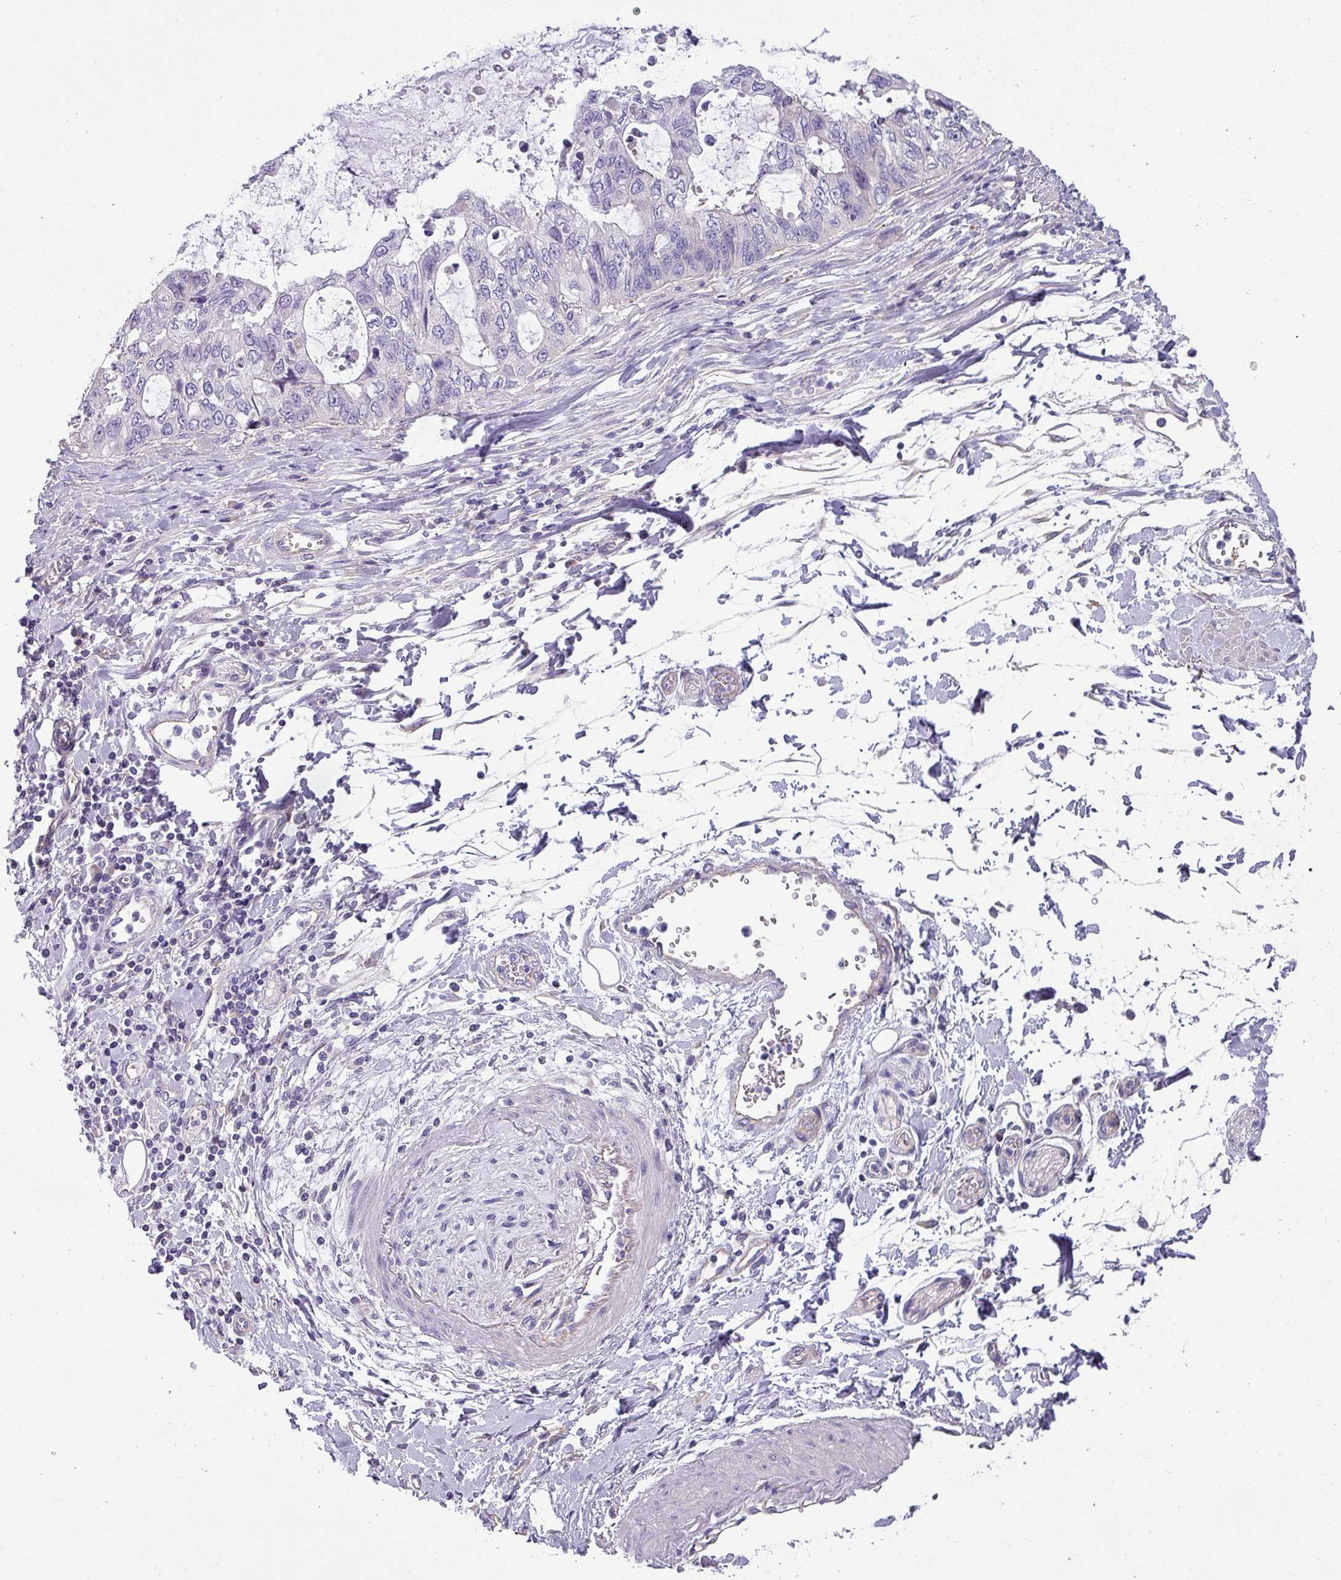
{"staining": {"intensity": "negative", "quantity": "none", "location": "none"}, "tissue": "stomach cancer", "cell_type": "Tumor cells", "image_type": "cancer", "snomed": [{"axis": "morphology", "description": "Adenocarcinoma, NOS"}, {"axis": "topography", "description": "Stomach, upper"}], "caption": "Tumor cells are negative for brown protein staining in stomach adenocarcinoma.", "gene": "PALS2", "patient": {"sex": "female", "age": 52}}